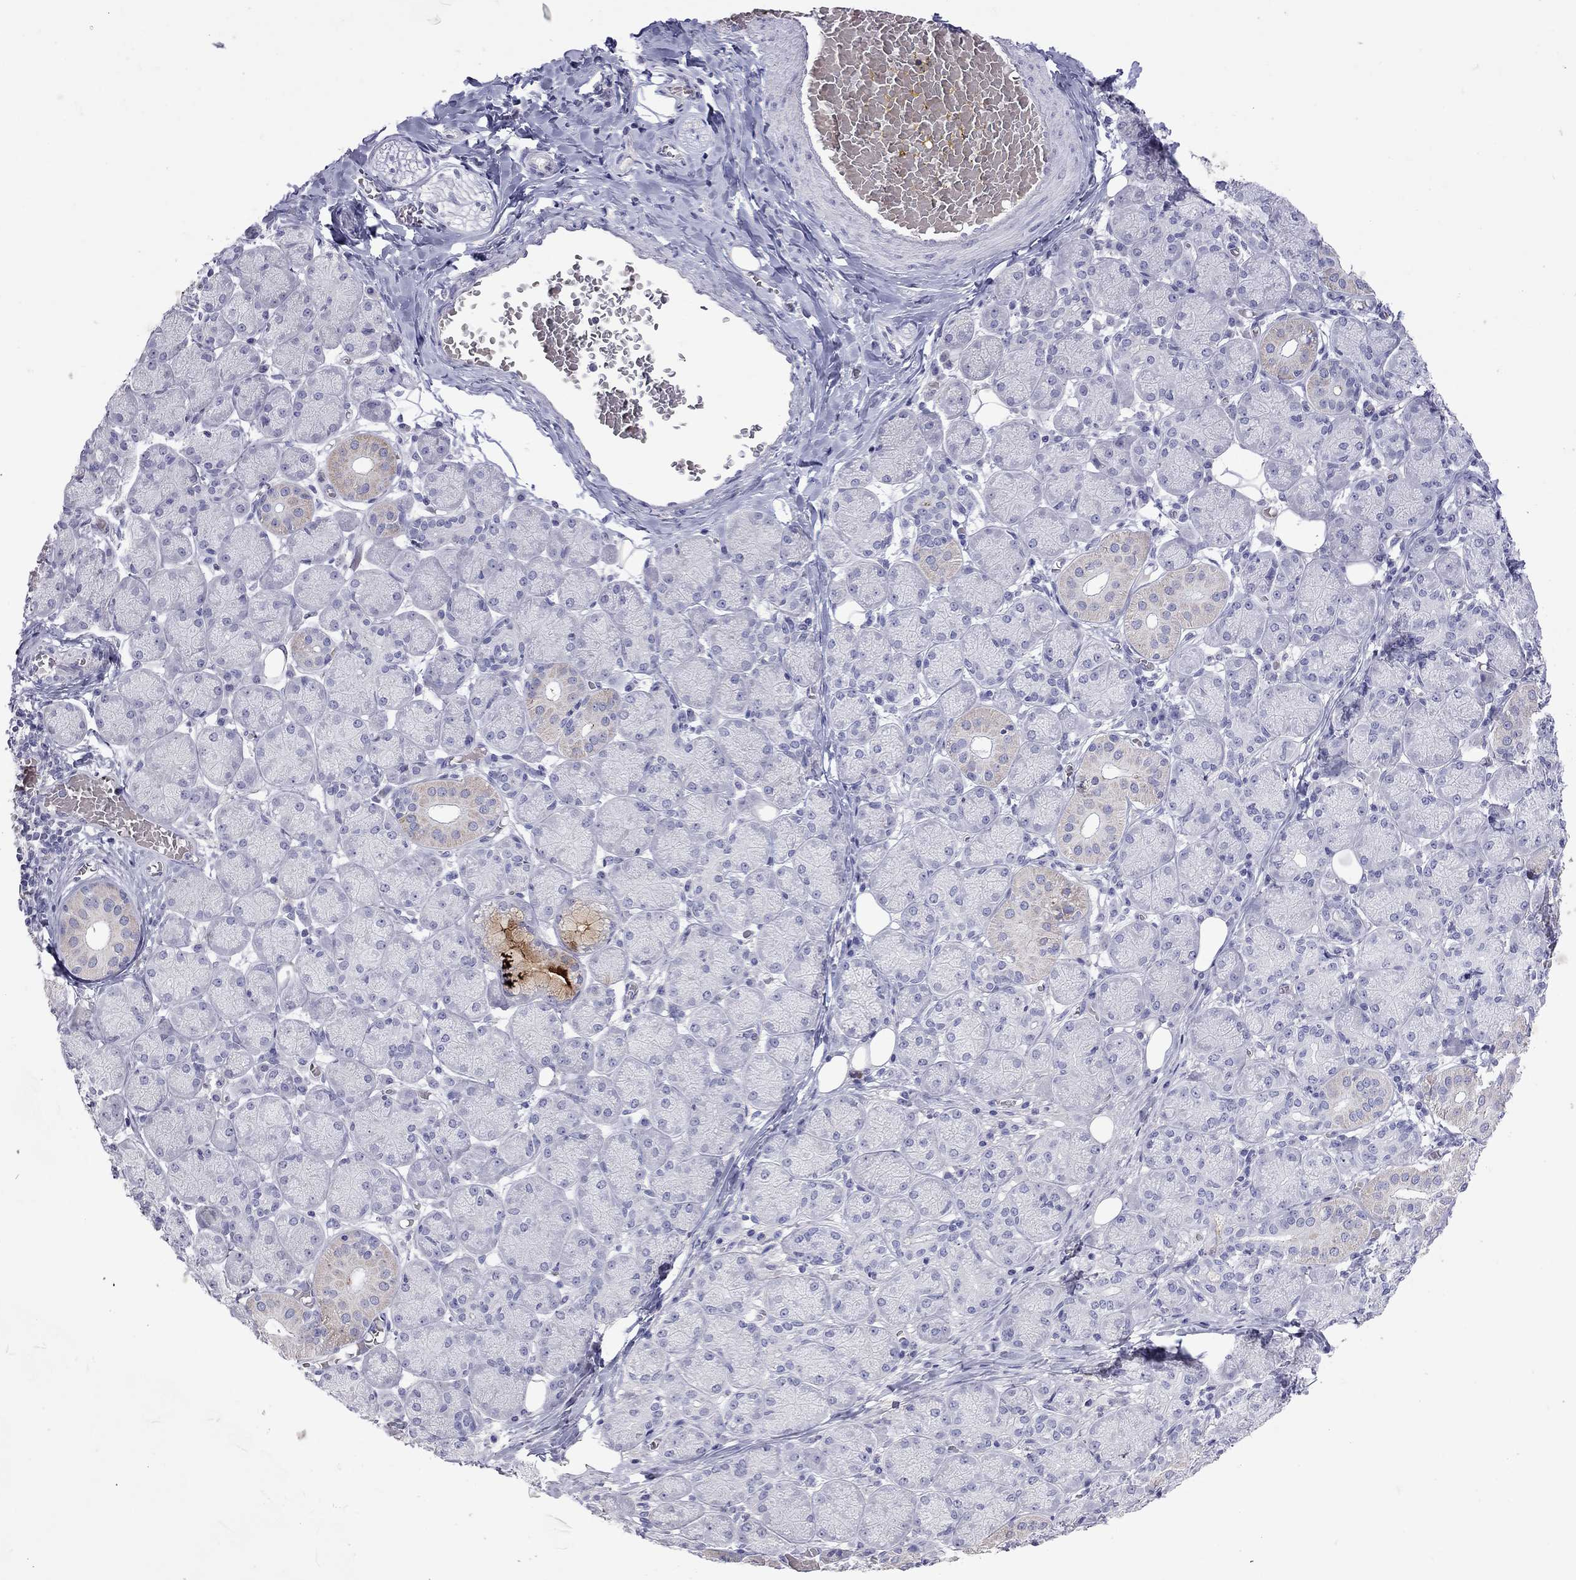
{"staining": {"intensity": "weak", "quantity": "<25%", "location": "cytoplasmic/membranous"}, "tissue": "salivary gland", "cell_type": "Glandular cells", "image_type": "normal", "snomed": [{"axis": "morphology", "description": "Normal tissue, NOS"}, {"axis": "topography", "description": "Salivary gland"}, {"axis": "topography", "description": "Peripheral nerve tissue"}], "caption": "IHC of benign human salivary gland exhibits no staining in glandular cells.", "gene": "MUC16", "patient": {"sex": "female", "age": 24}}